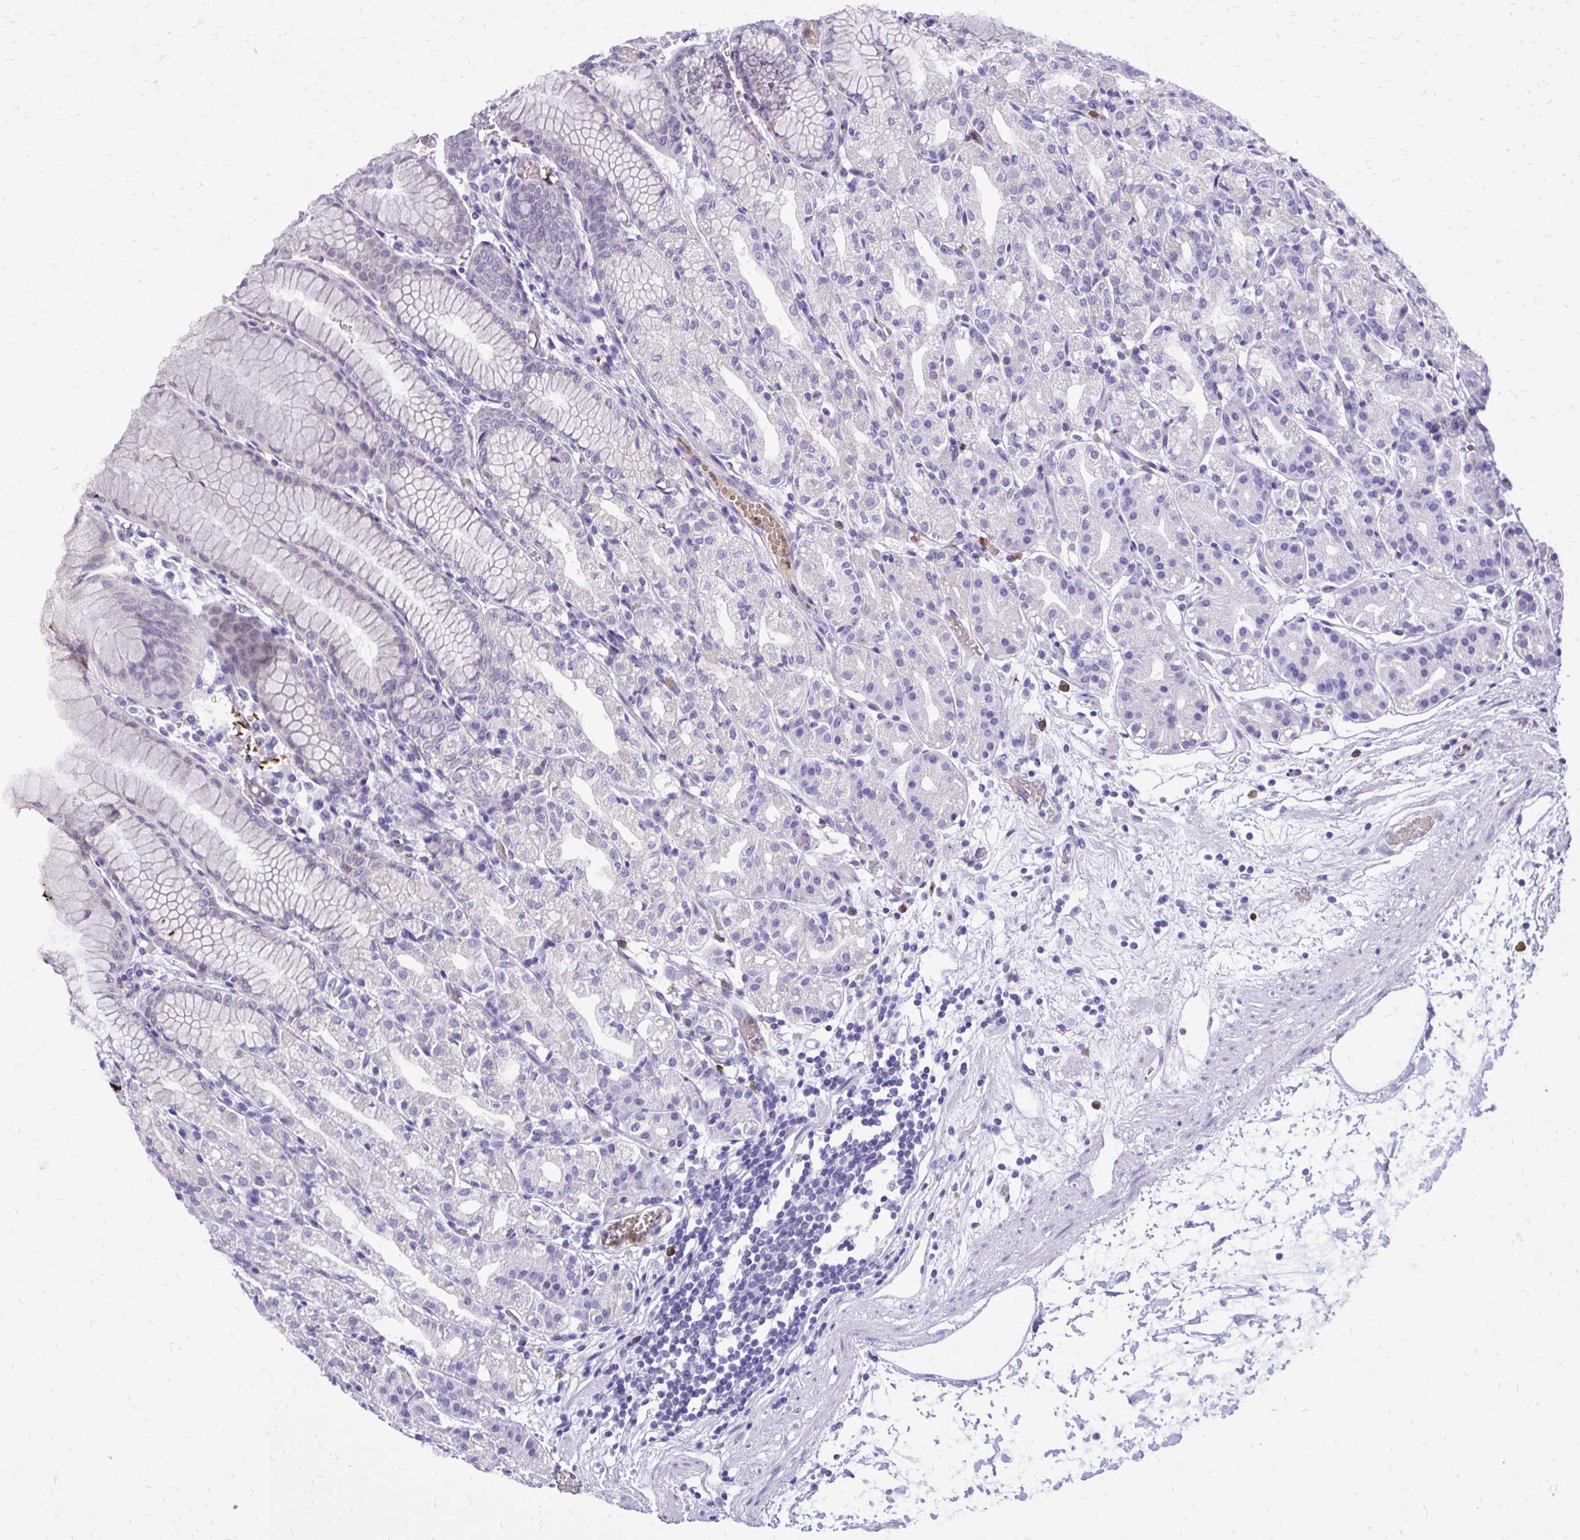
{"staining": {"intensity": "negative", "quantity": "none", "location": "none"}, "tissue": "stomach", "cell_type": "Glandular cells", "image_type": "normal", "snomed": [{"axis": "morphology", "description": "Normal tissue, NOS"}, {"axis": "topography", "description": "Stomach"}], "caption": "The image demonstrates no significant positivity in glandular cells of stomach.", "gene": "CAT", "patient": {"sex": "female", "age": 57}}